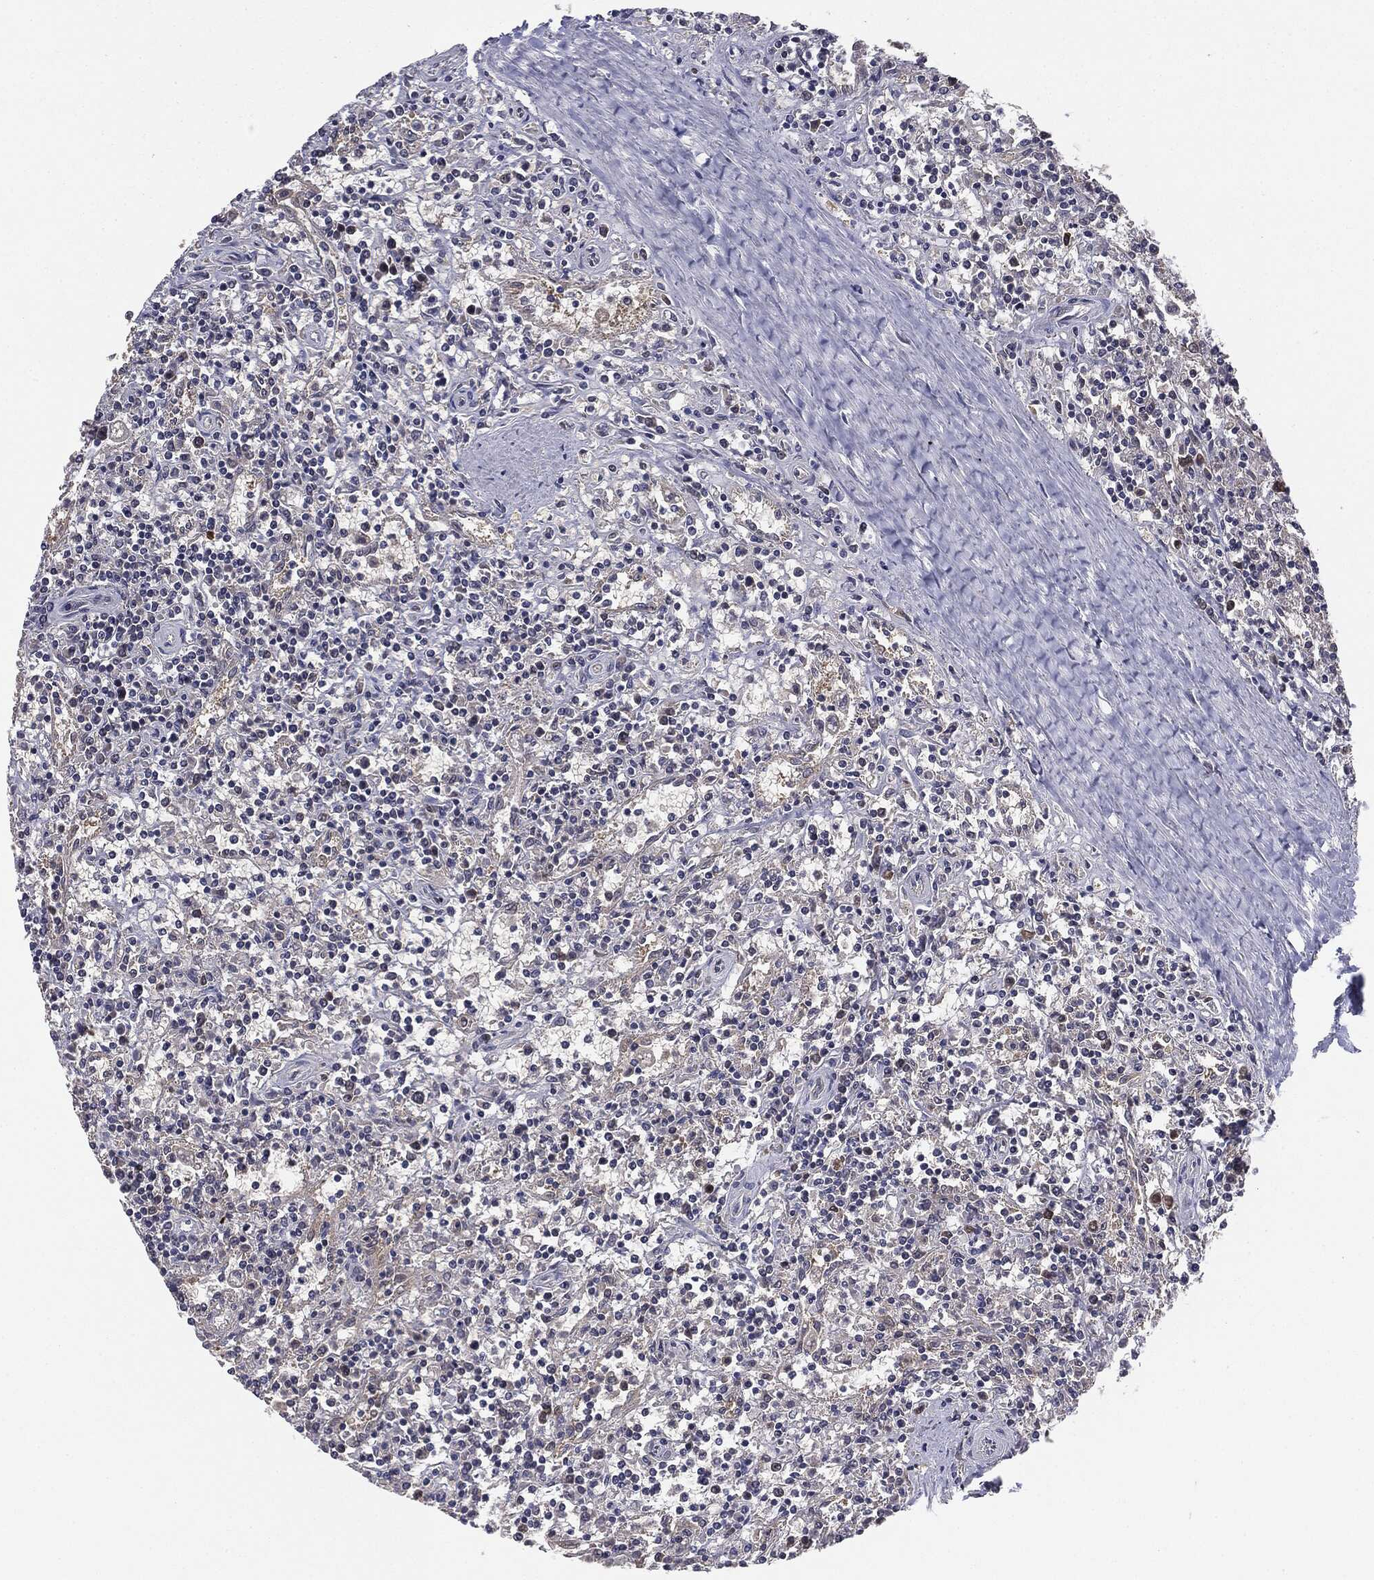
{"staining": {"intensity": "negative", "quantity": "none", "location": "none"}, "tissue": "lymphoma", "cell_type": "Tumor cells", "image_type": "cancer", "snomed": [{"axis": "morphology", "description": "Malignant lymphoma, non-Hodgkin's type, Low grade"}, {"axis": "topography", "description": "Spleen"}], "caption": "IHC of low-grade malignant lymphoma, non-Hodgkin's type exhibits no staining in tumor cells.", "gene": "KRT7", "patient": {"sex": "male", "age": 62}}